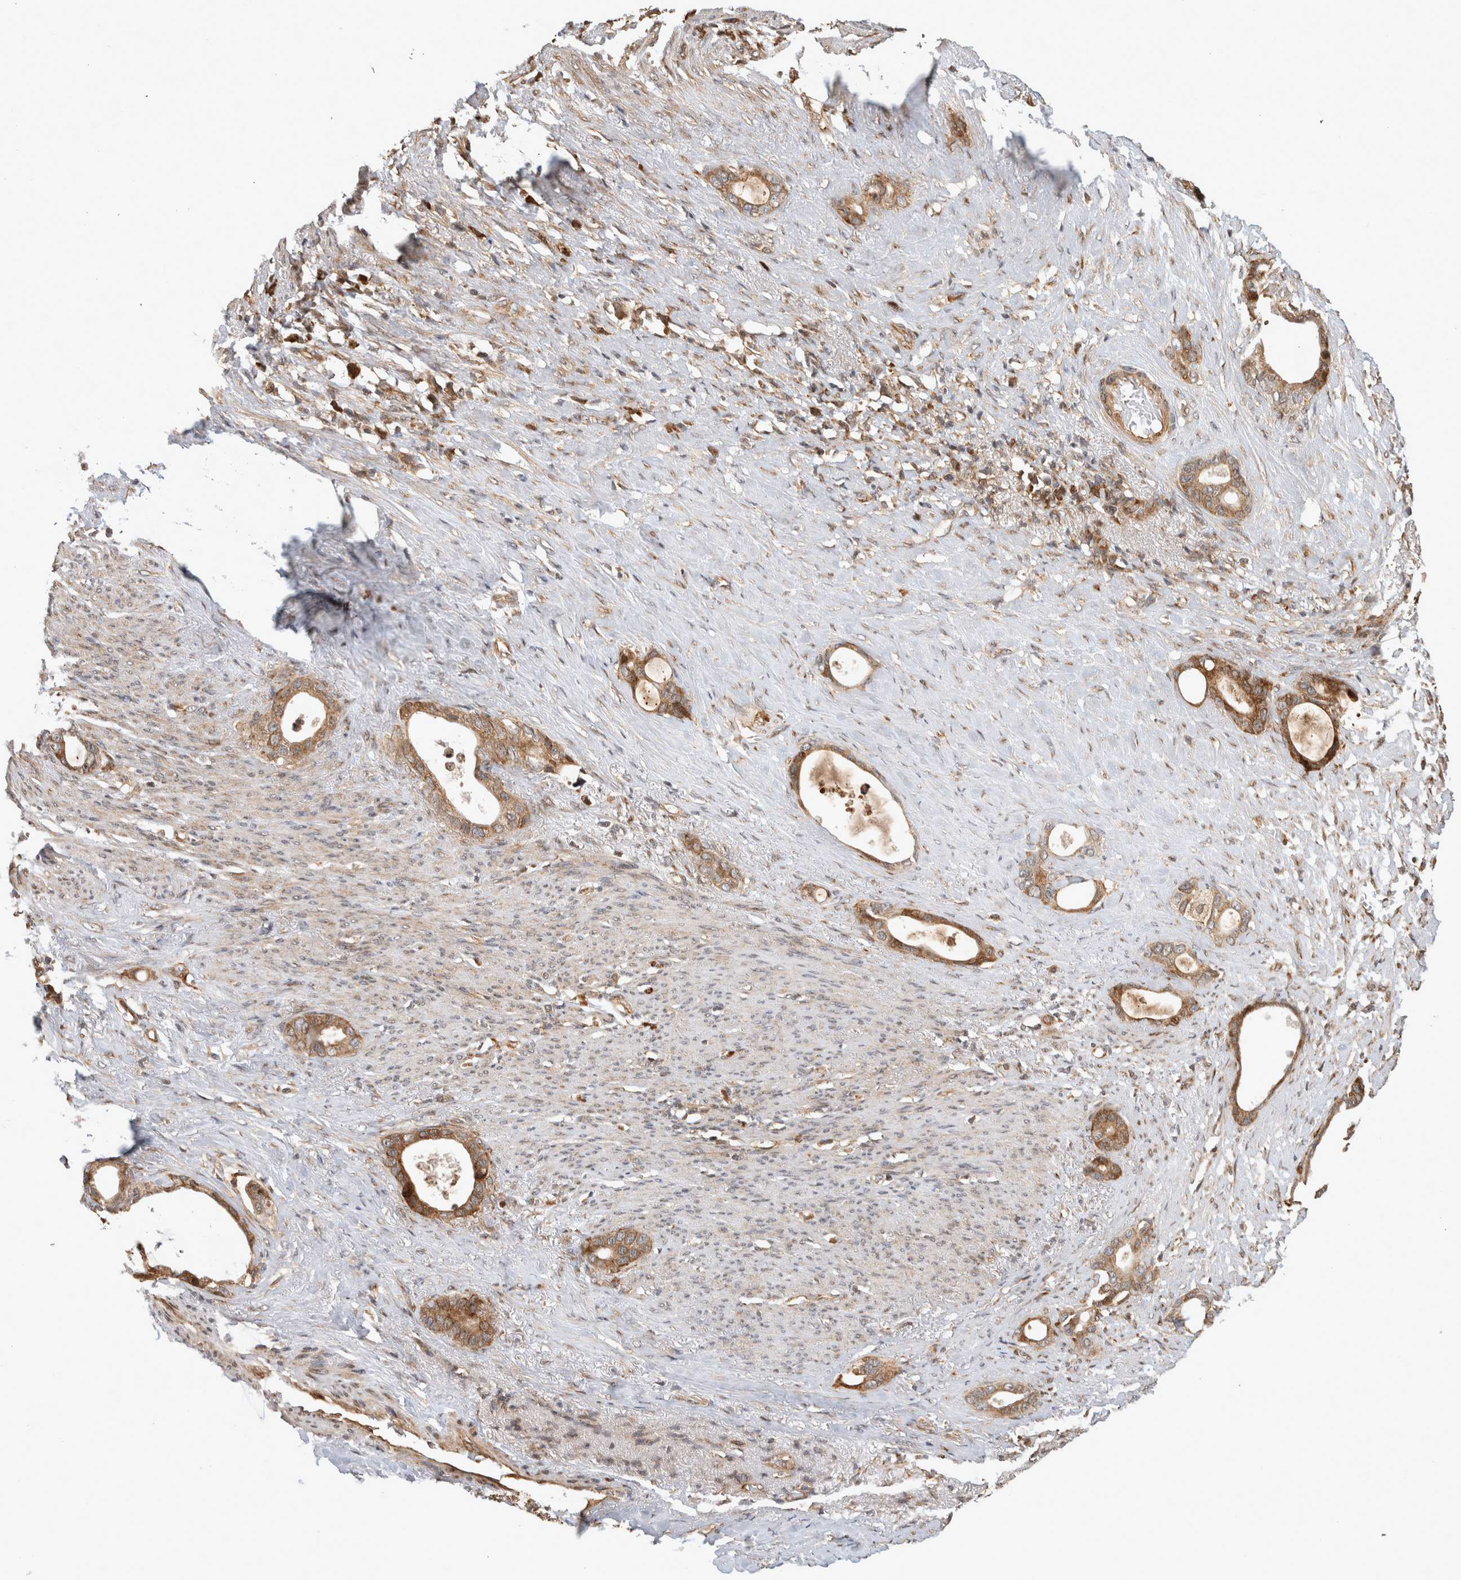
{"staining": {"intensity": "moderate", "quantity": ">75%", "location": "cytoplasmic/membranous"}, "tissue": "stomach cancer", "cell_type": "Tumor cells", "image_type": "cancer", "snomed": [{"axis": "morphology", "description": "Adenocarcinoma, NOS"}, {"axis": "topography", "description": "Stomach"}], "caption": "DAB (3,3'-diaminobenzidine) immunohistochemical staining of stomach cancer demonstrates moderate cytoplasmic/membranous protein expression in approximately >75% of tumor cells.", "gene": "PCDHB15", "patient": {"sex": "female", "age": 75}}